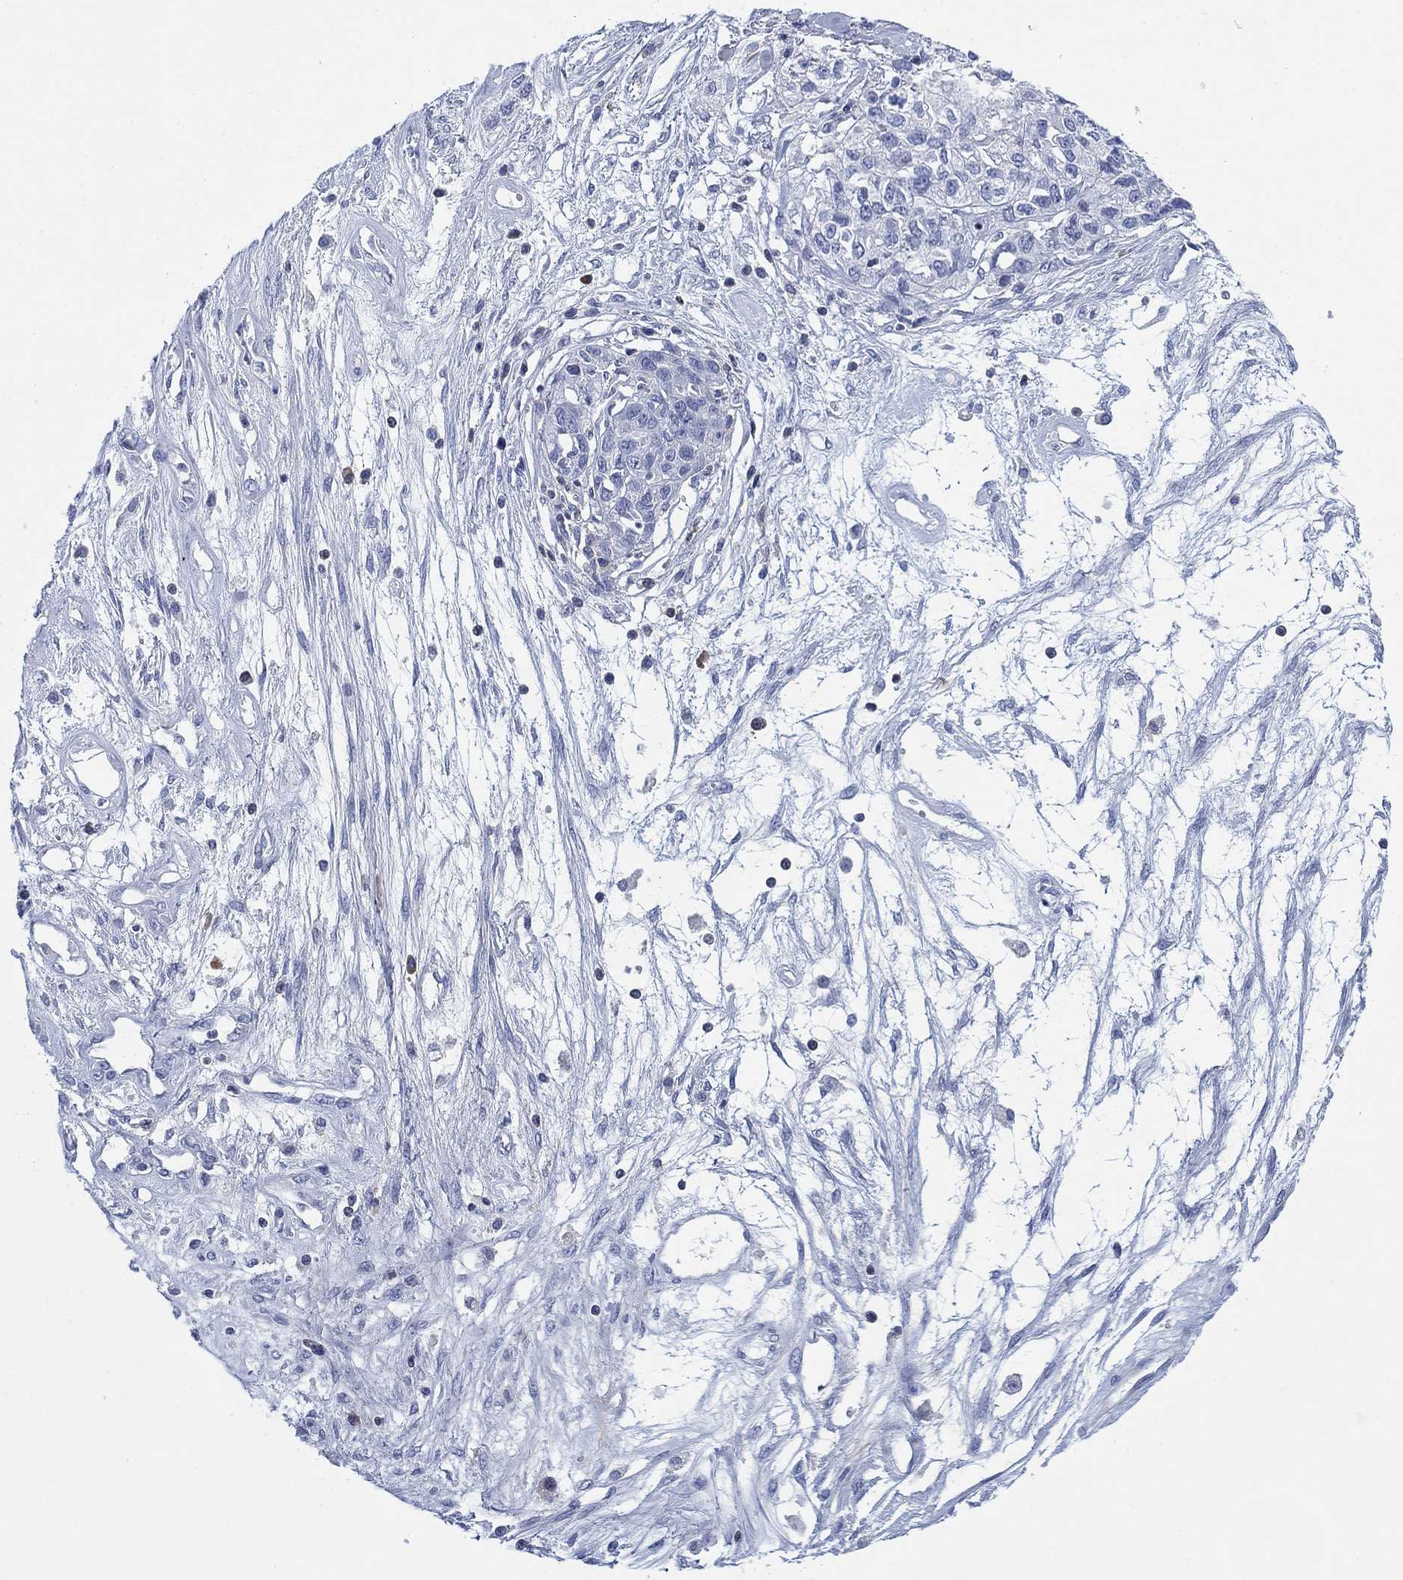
{"staining": {"intensity": "negative", "quantity": "none", "location": "none"}, "tissue": "ovarian cancer", "cell_type": "Tumor cells", "image_type": "cancer", "snomed": [{"axis": "morphology", "description": "Cystadenocarcinoma, serous, NOS"}, {"axis": "topography", "description": "Ovary"}], "caption": "Protein analysis of ovarian cancer demonstrates no significant staining in tumor cells.", "gene": "FYB1", "patient": {"sex": "female", "age": 87}}